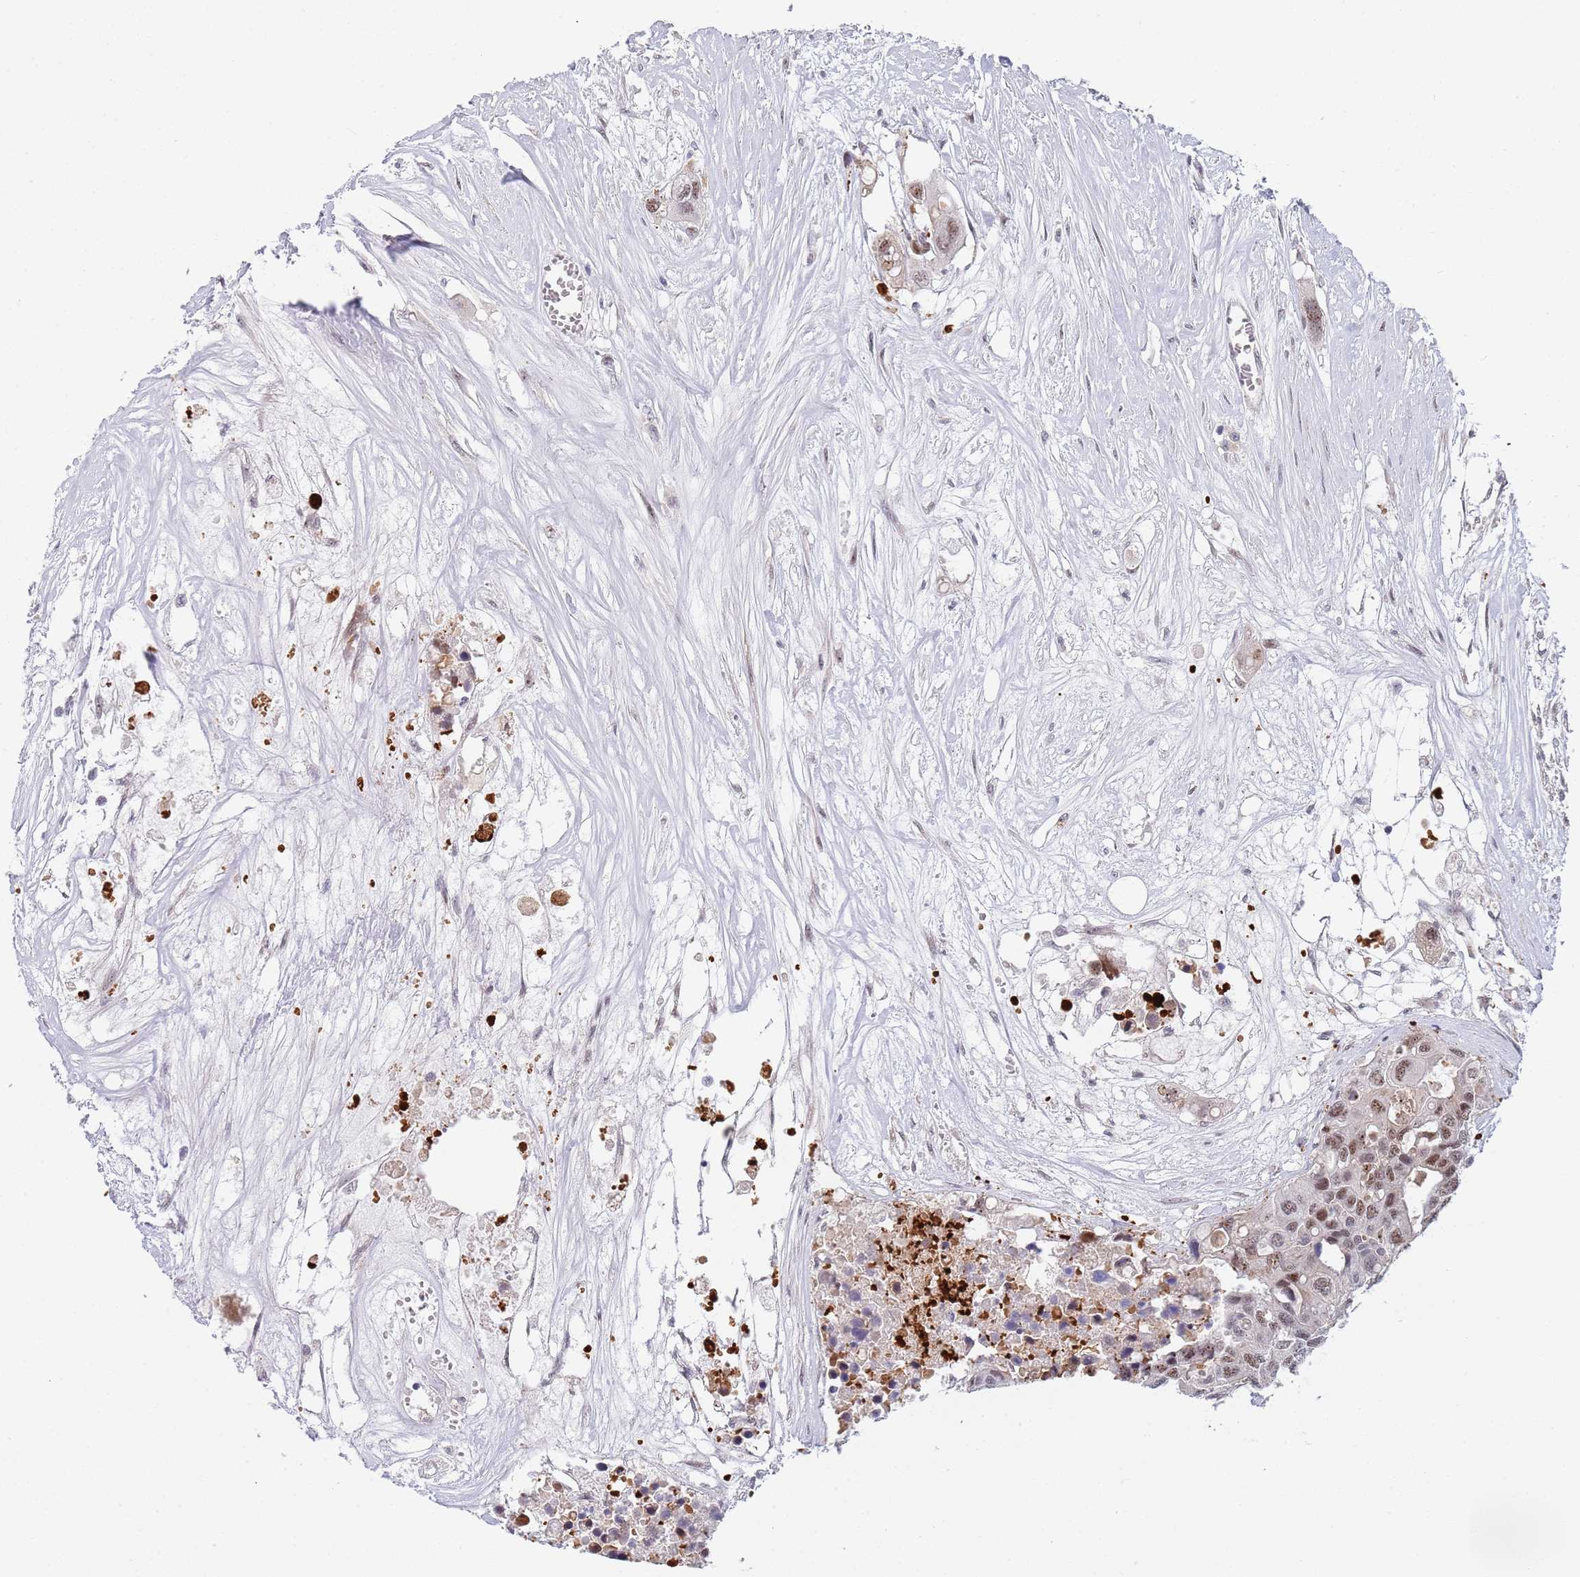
{"staining": {"intensity": "moderate", "quantity": "25%-75%", "location": "nuclear"}, "tissue": "colorectal cancer", "cell_type": "Tumor cells", "image_type": "cancer", "snomed": [{"axis": "morphology", "description": "Adenocarcinoma, NOS"}, {"axis": "topography", "description": "Colon"}], "caption": "Approximately 25%-75% of tumor cells in colorectal cancer exhibit moderate nuclear protein expression as visualized by brown immunohistochemical staining.", "gene": "PLCL2", "patient": {"sex": "male", "age": 77}}